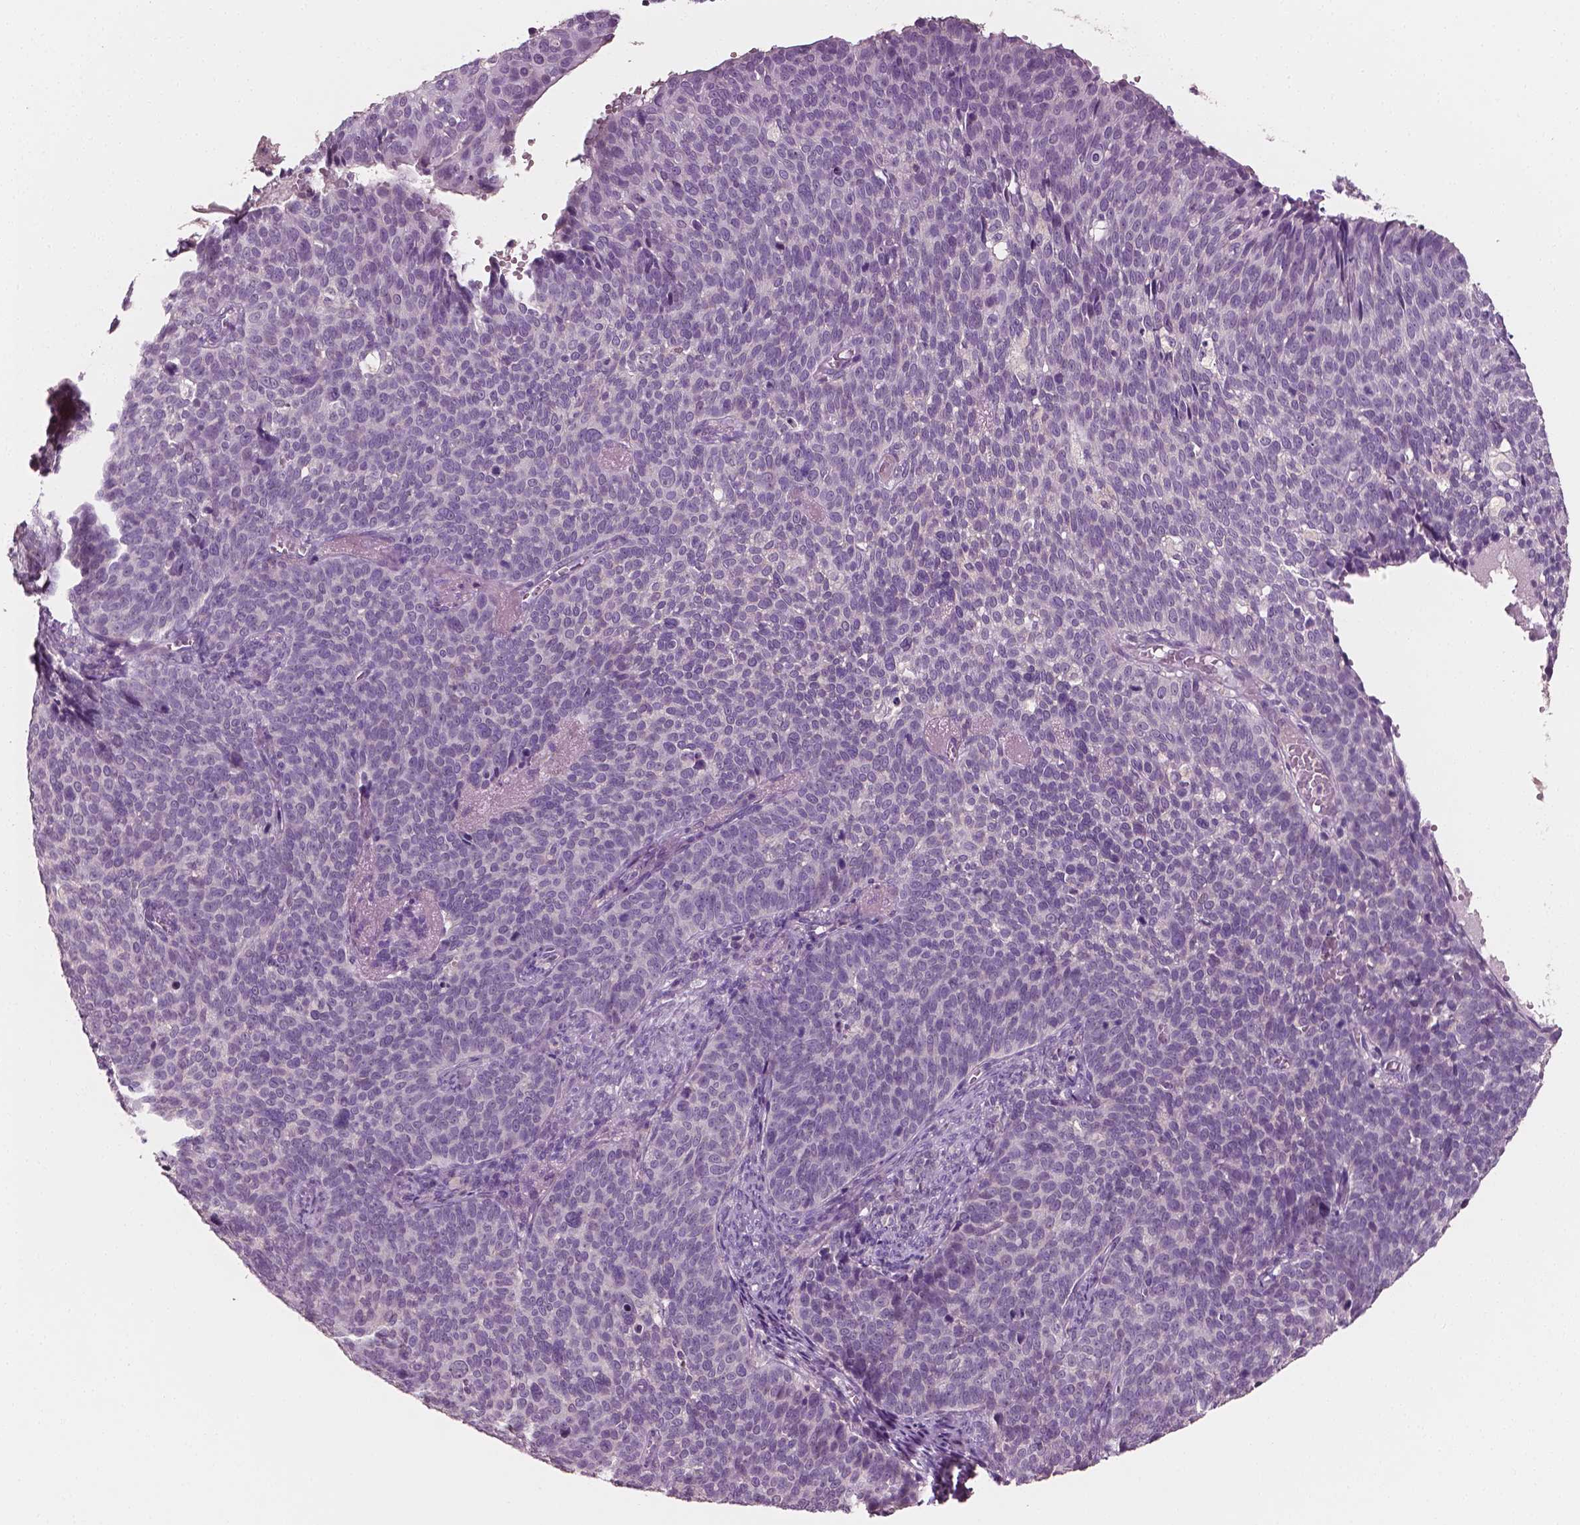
{"staining": {"intensity": "negative", "quantity": "none", "location": "none"}, "tissue": "cervical cancer", "cell_type": "Tumor cells", "image_type": "cancer", "snomed": [{"axis": "morphology", "description": "Normal tissue, NOS"}, {"axis": "morphology", "description": "Squamous cell carcinoma, NOS"}, {"axis": "topography", "description": "Cervix"}], "caption": "Immunohistochemistry of cervical squamous cell carcinoma displays no staining in tumor cells. (DAB (3,3'-diaminobenzidine) immunohistochemistry, high magnification).", "gene": "PLA2R1", "patient": {"sex": "female", "age": 39}}